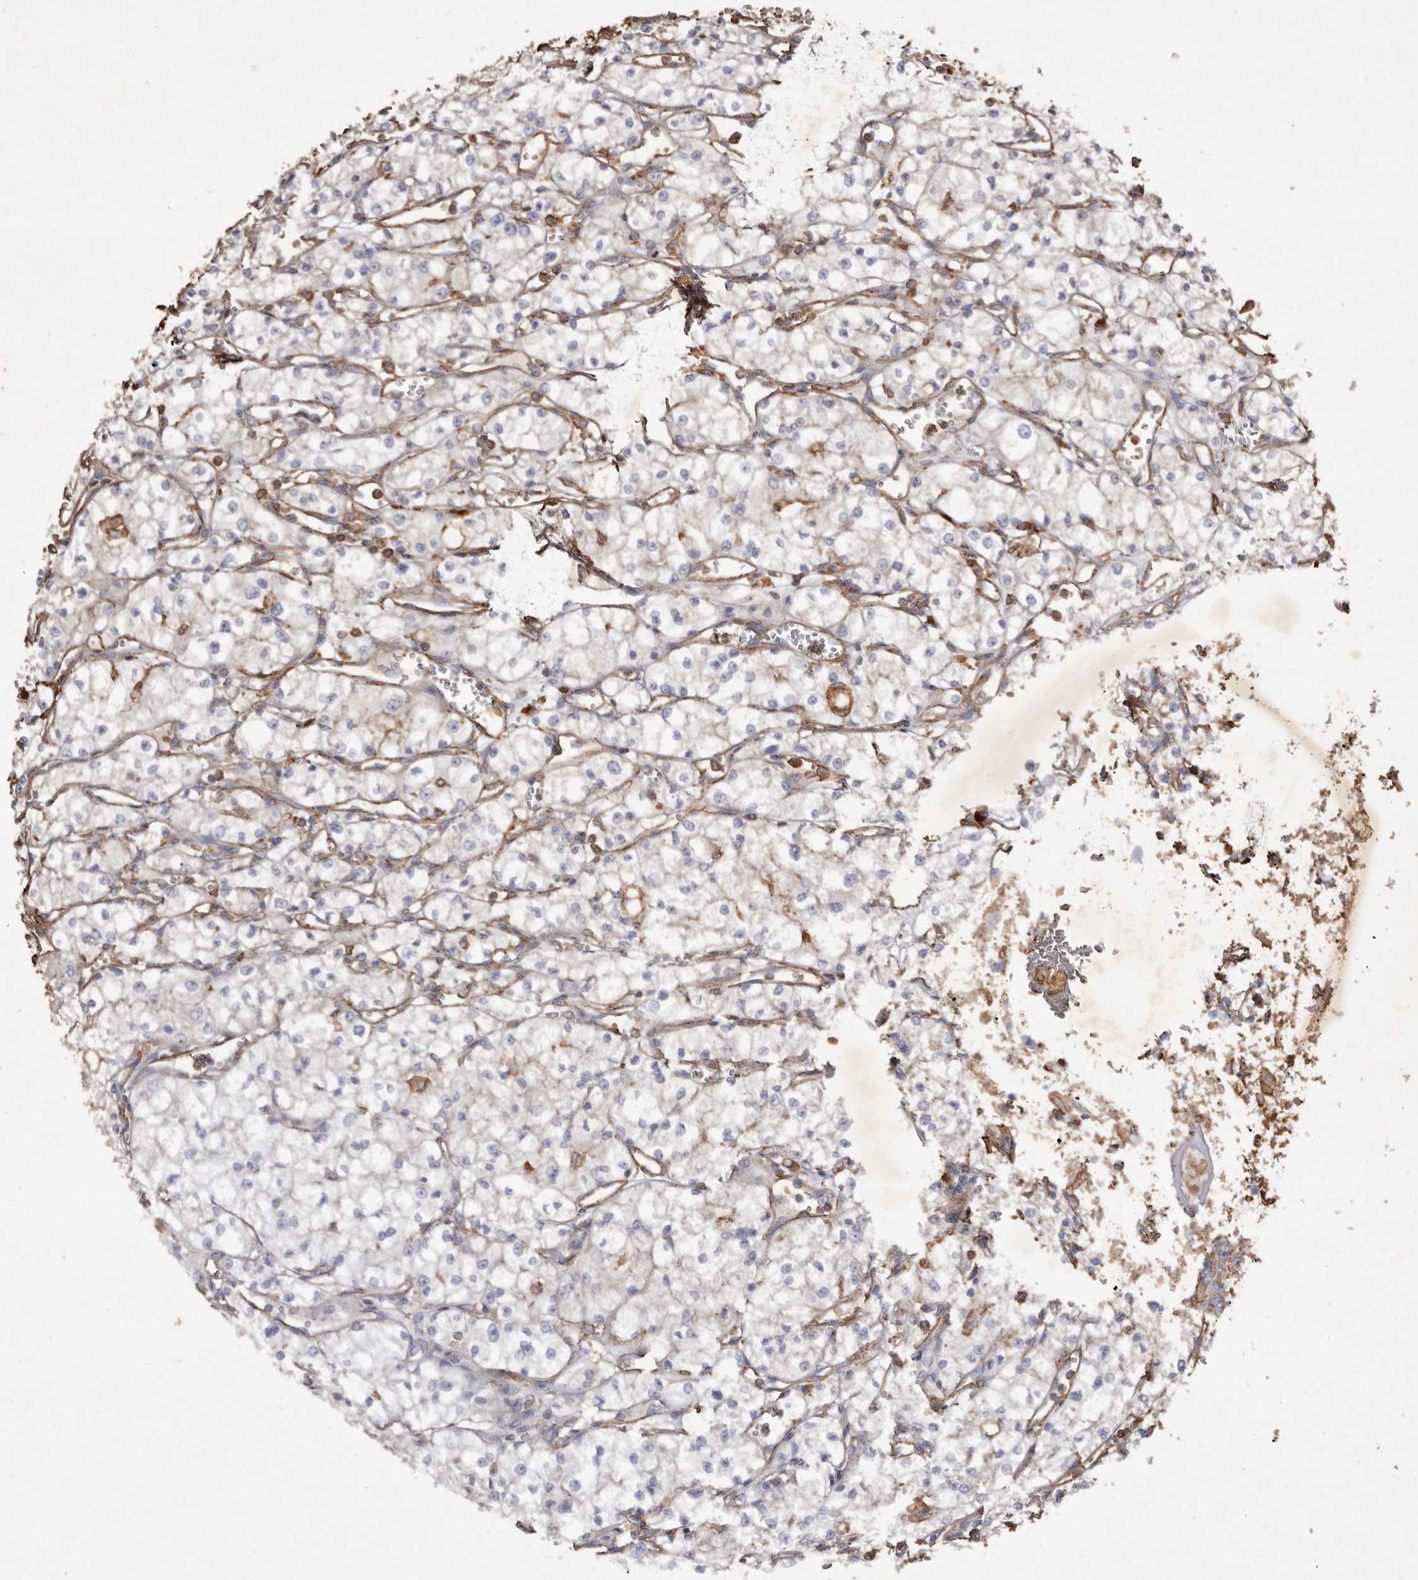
{"staining": {"intensity": "moderate", "quantity": "25%-75%", "location": "cytoplasmic/membranous"}, "tissue": "renal cancer", "cell_type": "Tumor cells", "image_type": "cancer", "snomed": [{"axis": "morphology", "description": "Adenocarcinoma, NOS"}, {"axis": "topography", "description": "Kidney"}], "caption": "Immunohistochemical staining of renal cancer demonstrates medium levels of moderate cytoplasmic/membranous positivity in approximately 25%-75% of tumor cells.", "gene": "COQ8B", "patient": {"sex": "male", "age": 59}}